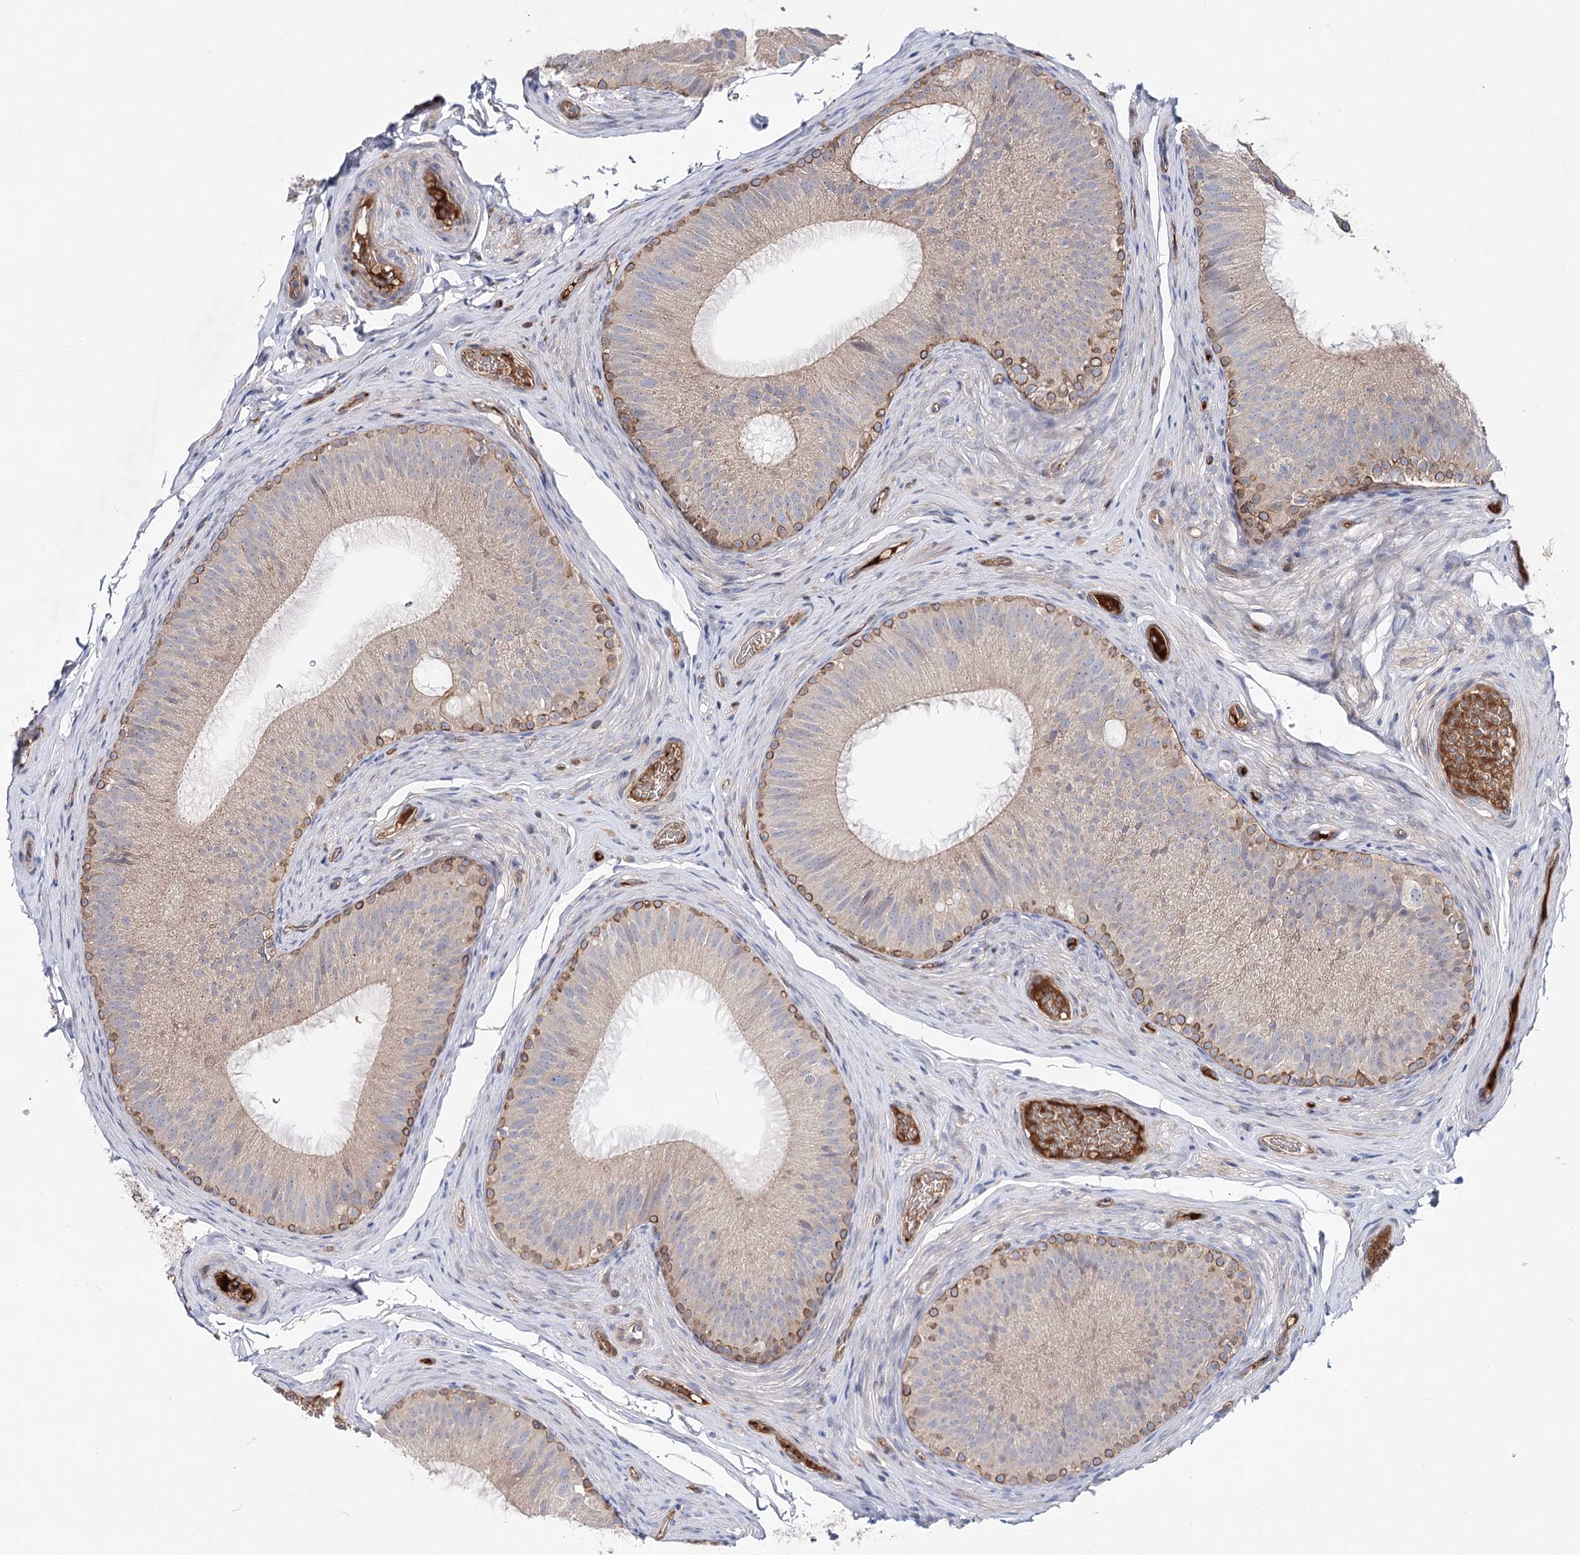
{"staining": {"intensity": "moderate", "quantity": "<25%", "location": "cytoplasmic/membranous"}, "tissue": "epididymis", "cell_type": "Glandular cells", "image_type": "normal", "snomed": [{"axis": "morphology", "description": "Normal tissue, NOS"}, {"axis": "topography", "description": "Epididymis"}], "caption": "Moderate cytoplasmic/membranous expression is appreciated in about <25% of glandular cells in benign epididymis. The staining is performed using DAB brown chromogen to label protein expression. The nuclei are counter-stained blue using hematoxylin.", "gene": "LRRC14B", "patient": {"sex": "male", "age": 34}}